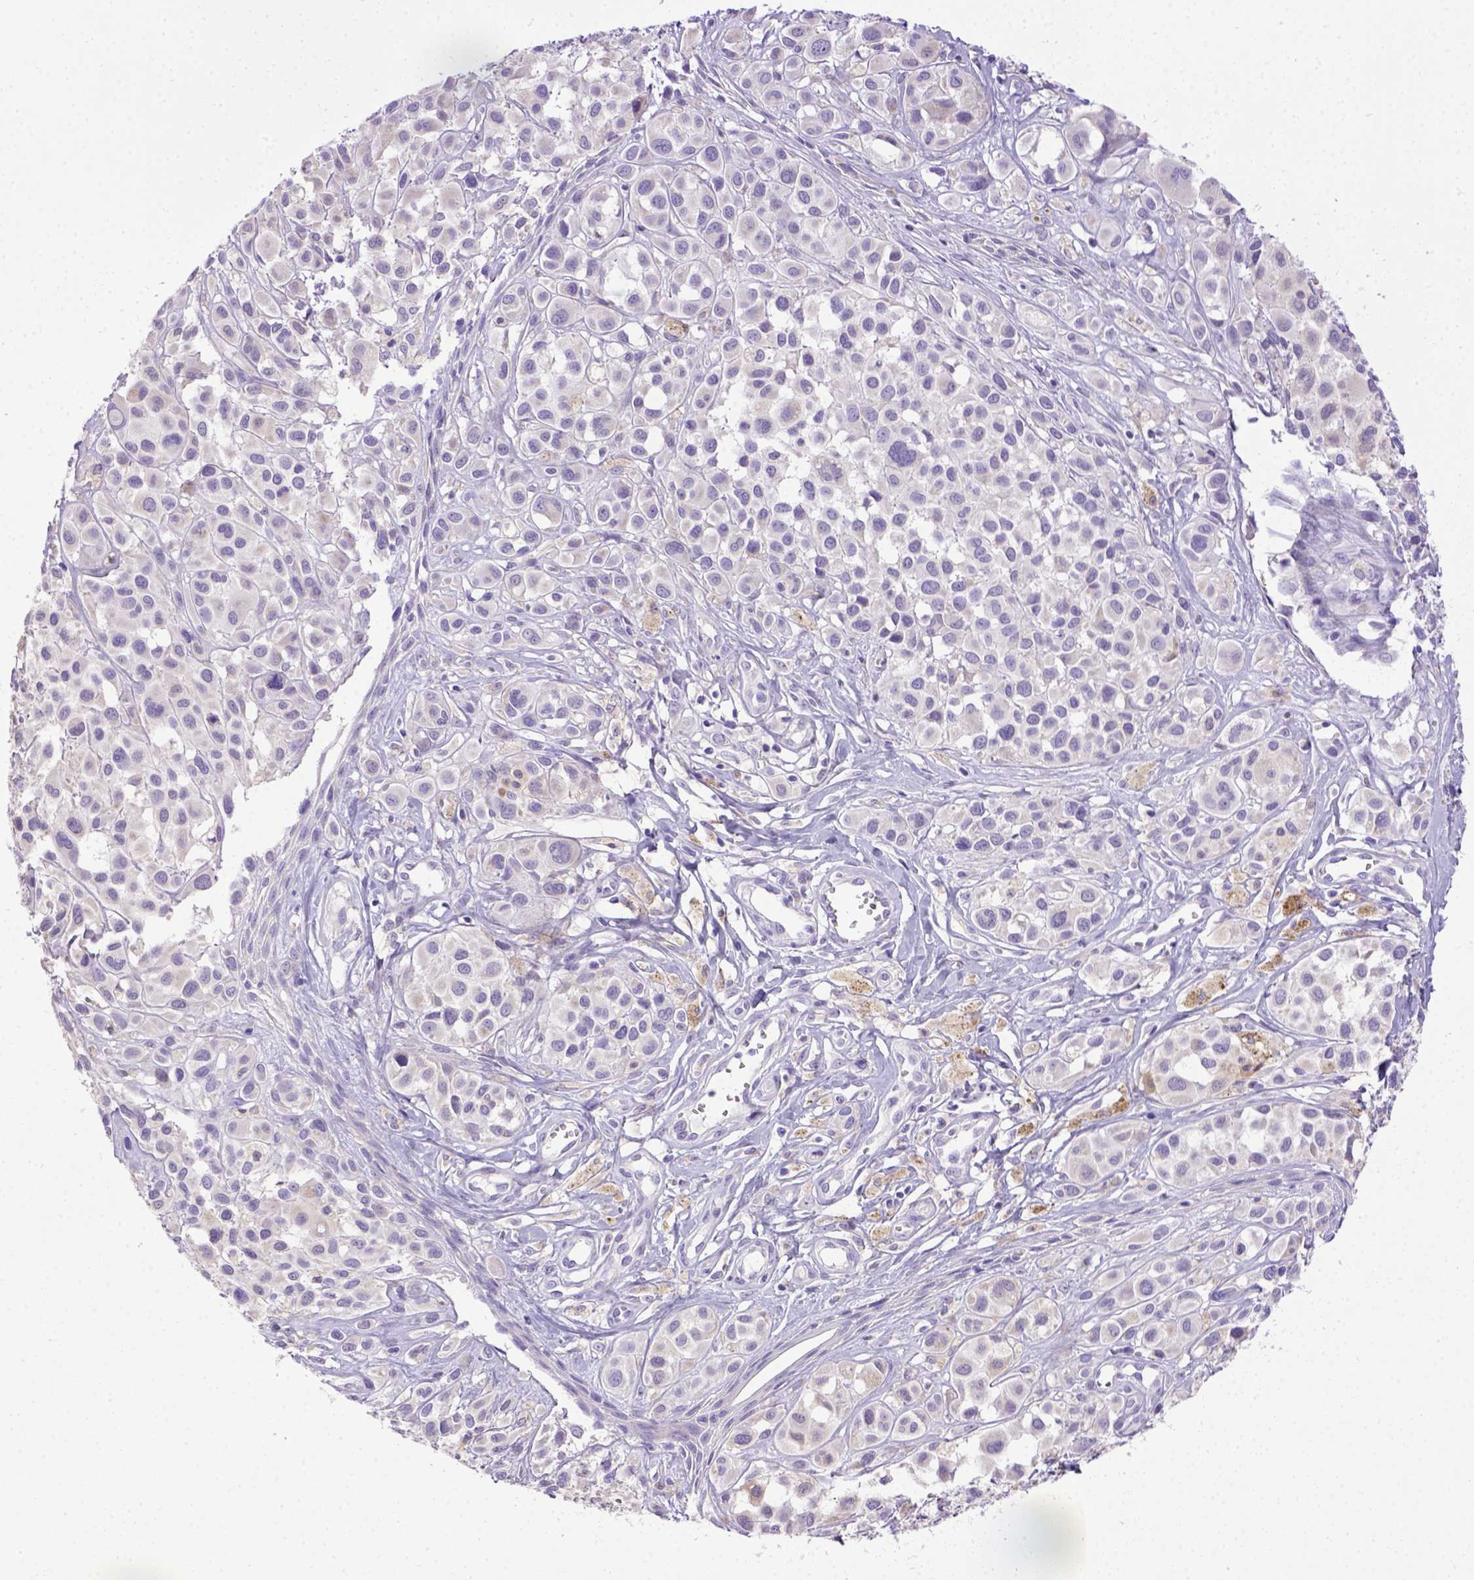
{"staining": {"intensity": "negative", "quantity": "none", "location": "none"}, "tissue": "melanoma", "cell_type": "Tumor cells", "image_type": "cancer", "snomed": [{"axis": "morphology", "description": "Malignant melanoma, NOS"}, {"axis": "topography", "description": "Skin"}], "caption": "Tumor cells are negative for protein expression in human malignant melanoma.", "gene": "SPEF1", "patient": {"sex": "male", "age": 77}}